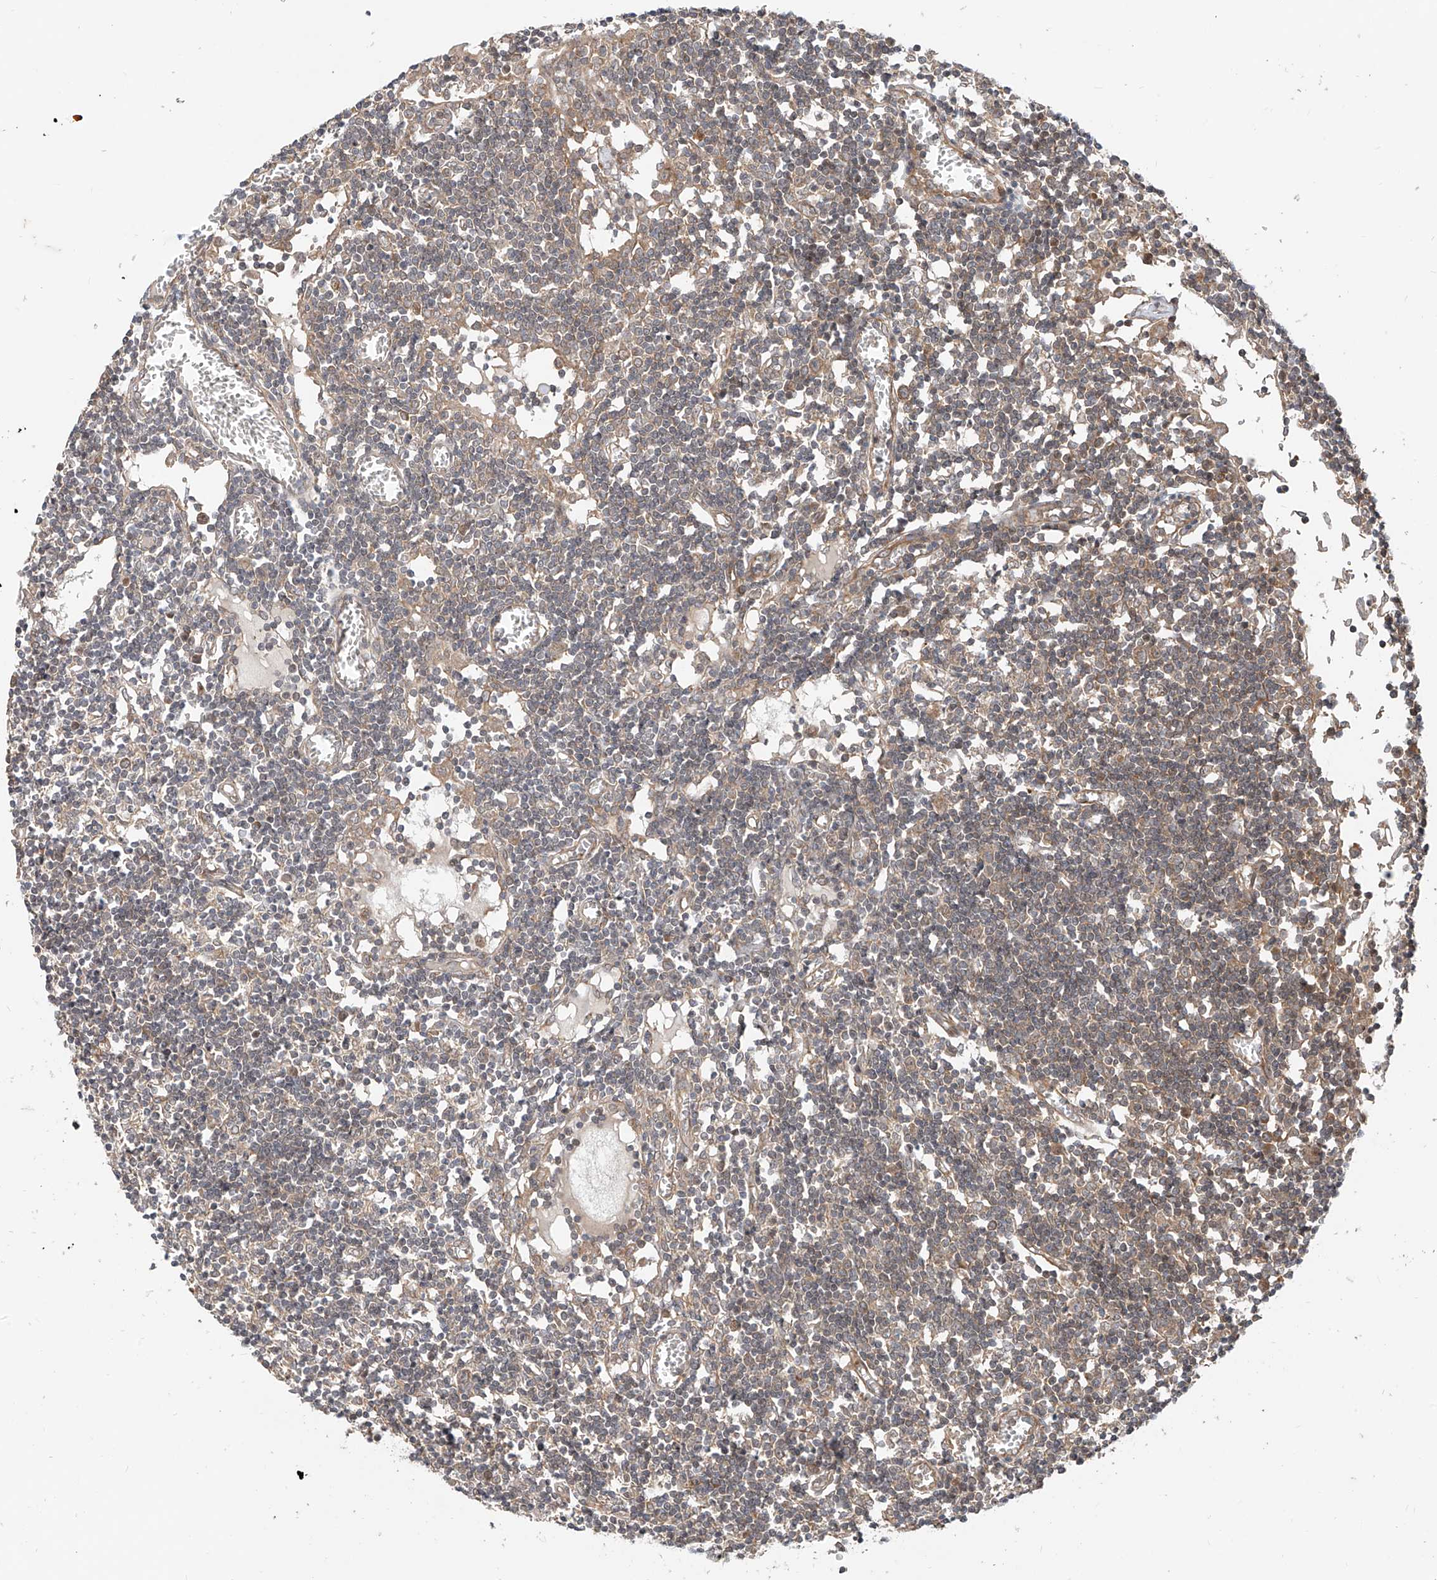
{"staining": {"intensity": "moderate", "quantity": "25%-75%", "location": "cytoplasmic/membranous"}, "tissue": "lymph node", "cell_type": "Germinal center cells", "image_type": "normal", "snomed": [{"axis": "morphology", "description": "Normal tissue, NOS"}, {"axis": "topography", "description": "Lymph node"}], "caption": "Lymph node stained for a protein shows moderate cytoplasmic/membranous positivity in germinal center cells. The staining was performed using DAB (3,3'-diaminobenzidine) to visualize the protein expression in brown, while the nuclei were stained in blue with hematoxylin (Magnification: 20x).", "gene": "MTUS2", "patient": {"sex": "female", "age": 11}}